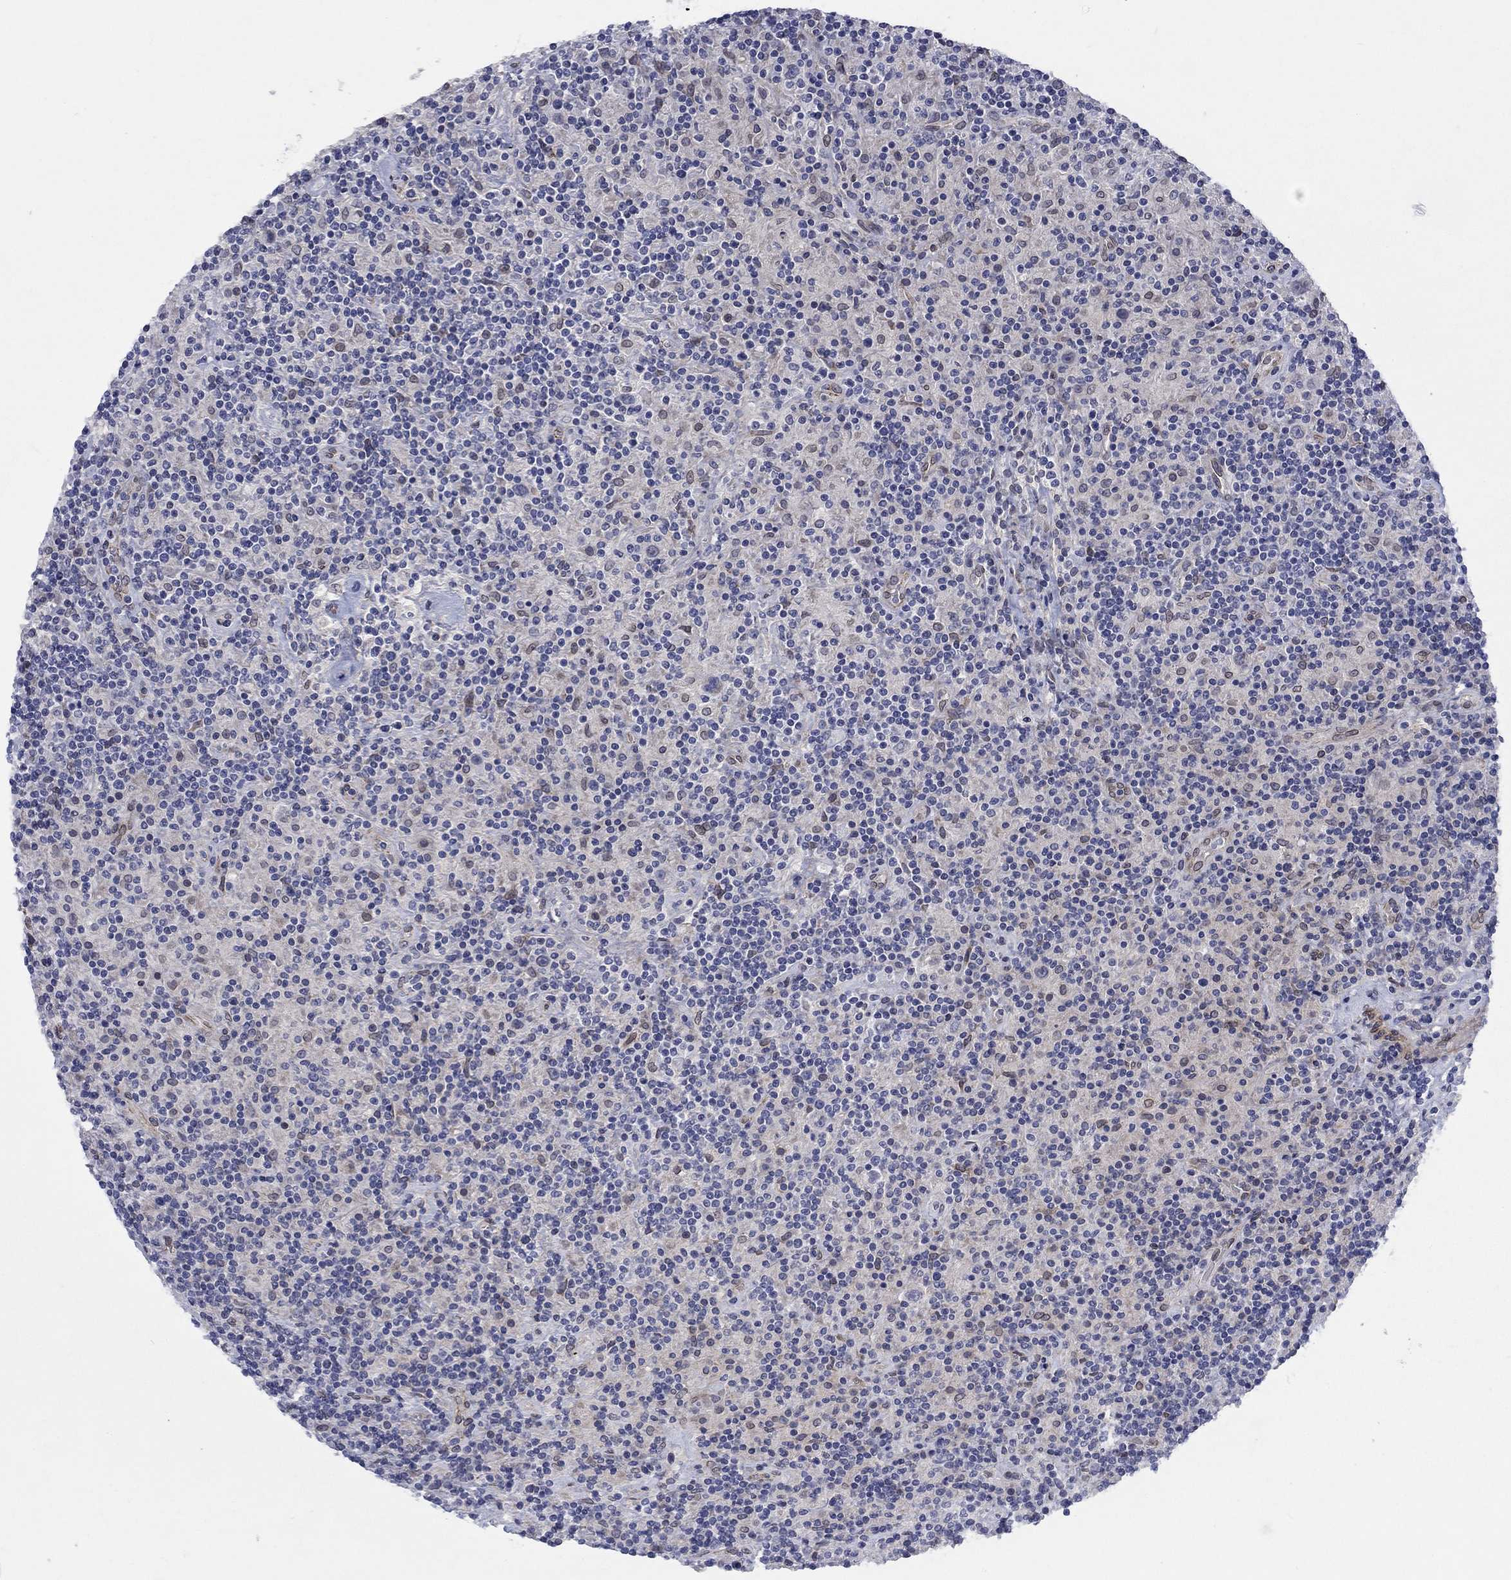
{"staining": {"intensity": "negative", "quantity": "none", "location": "none"}, "tissue": "lymphoma", "cell_type": "Tumor cells", "image_type": "cancer", "snomed": [{"axis": "morphology", "description": "Hodgkin's disease, NOS"}, {"axis": "topography", "description": "Lymph node"}], "caption": "DAB (3,3'-diaminobenzidine) immunohistochemical staining of human lymphoma reveals no significant expression in tumor cells. The staining was performed using DAB to visualize the protein expression in brown, while the nuclei were stained in blue with hematoxylin (Magnification: 20x).", "gene": "EMC9", "patient": {"sex": "male", "age": 70}}